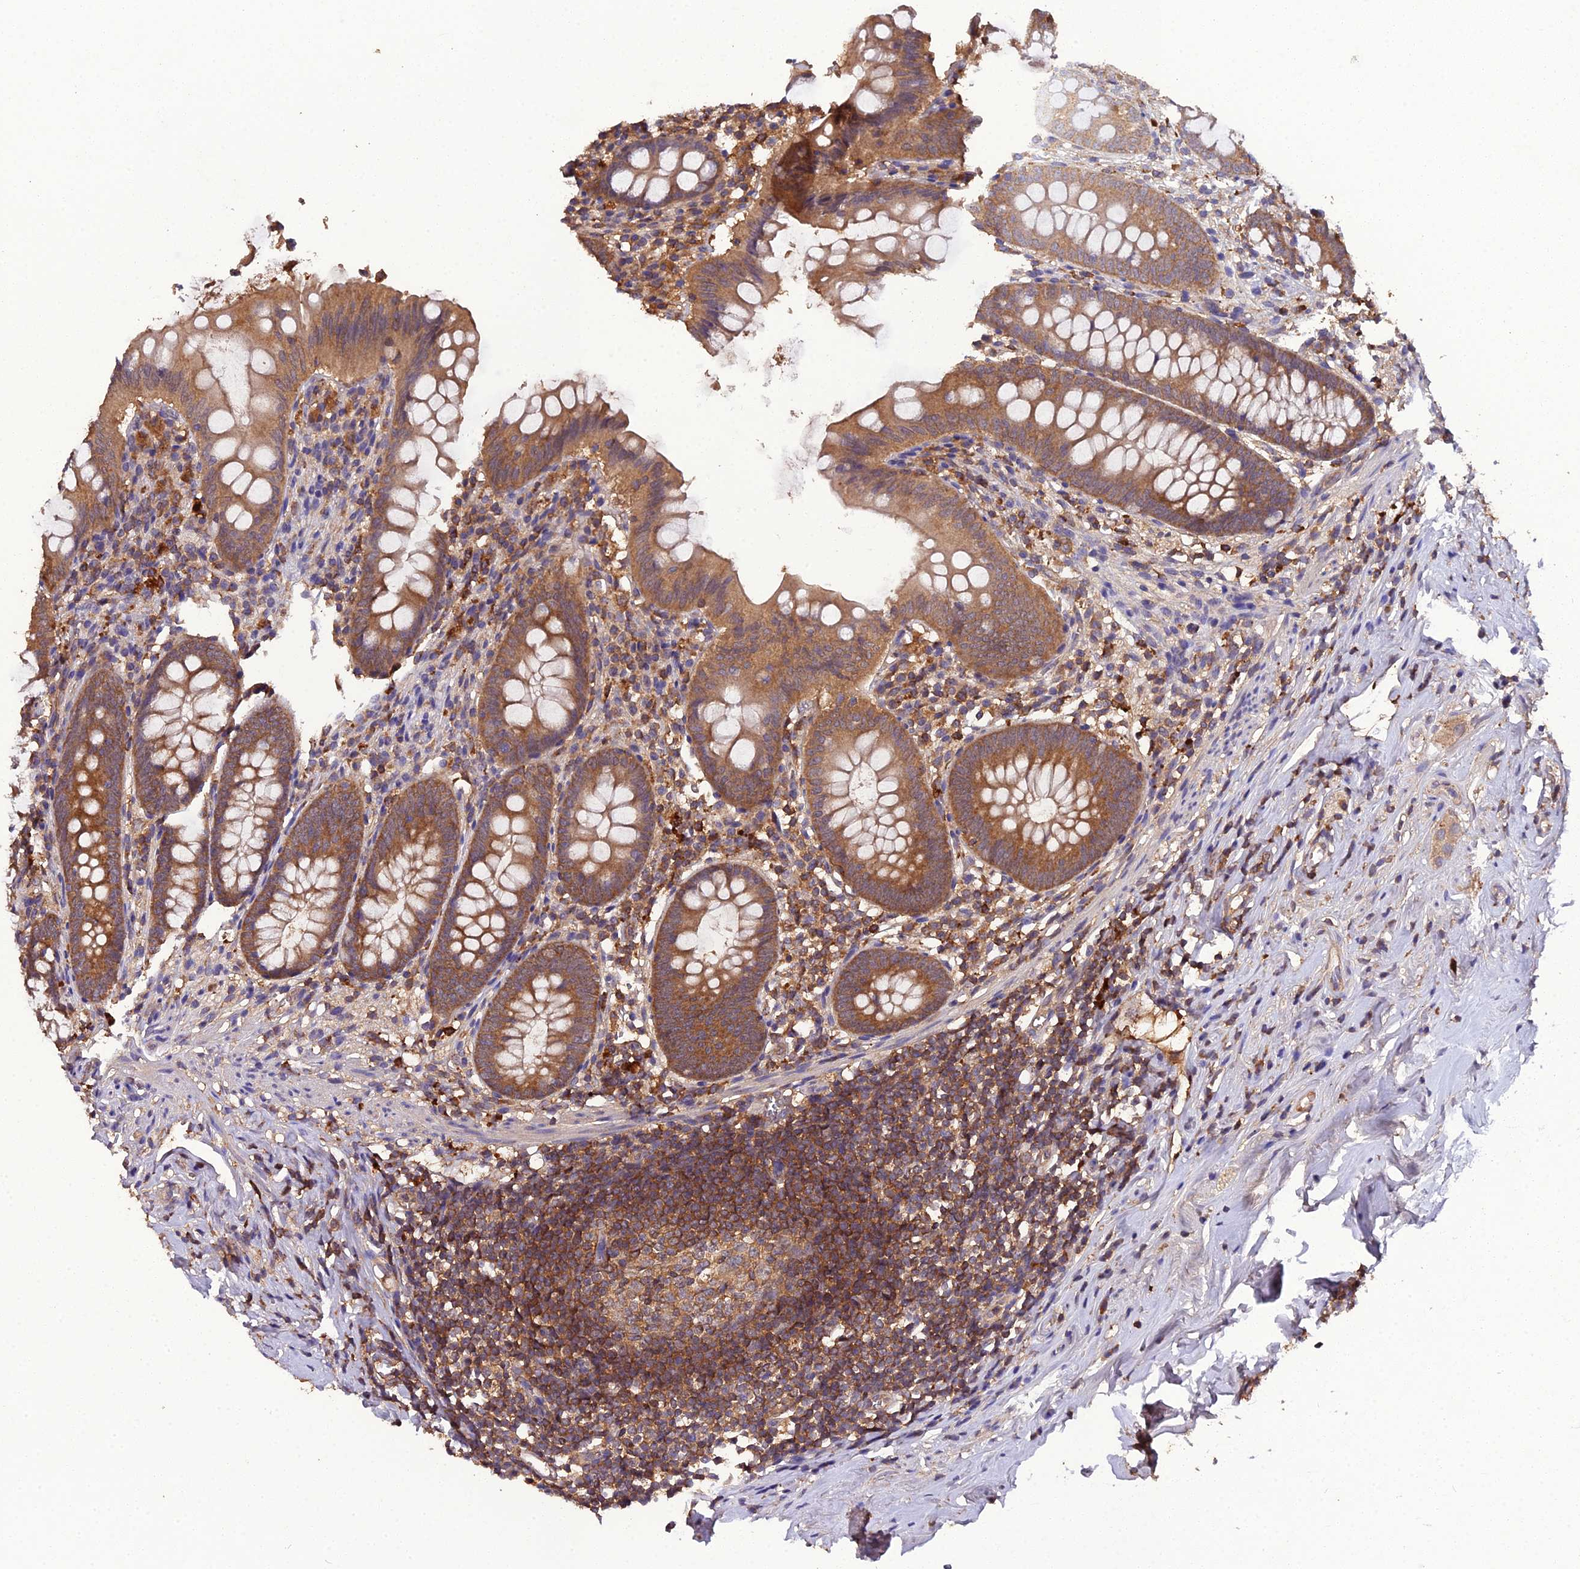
{"staining": {"intensity": "moderate", "quantity": ">75%", "location": "cytoplasmic/membranous"}, "tissue": "appendix", "cell_type": "Glandular cells", "image_type": "normal", "snomed": [{"axis": "morphology", "description": "Normal tissue, NOS"}, {"axis": "topography", "description": "Appendix"}], "caption": "The photomicrograph demonstrates staining of normal appendix, revealing moderate cytoplasmic/membranous protein positivity (brown color) within glandular cells.", "gene": "TMEM258", "patient": {"sex": "female", "age": 51}}